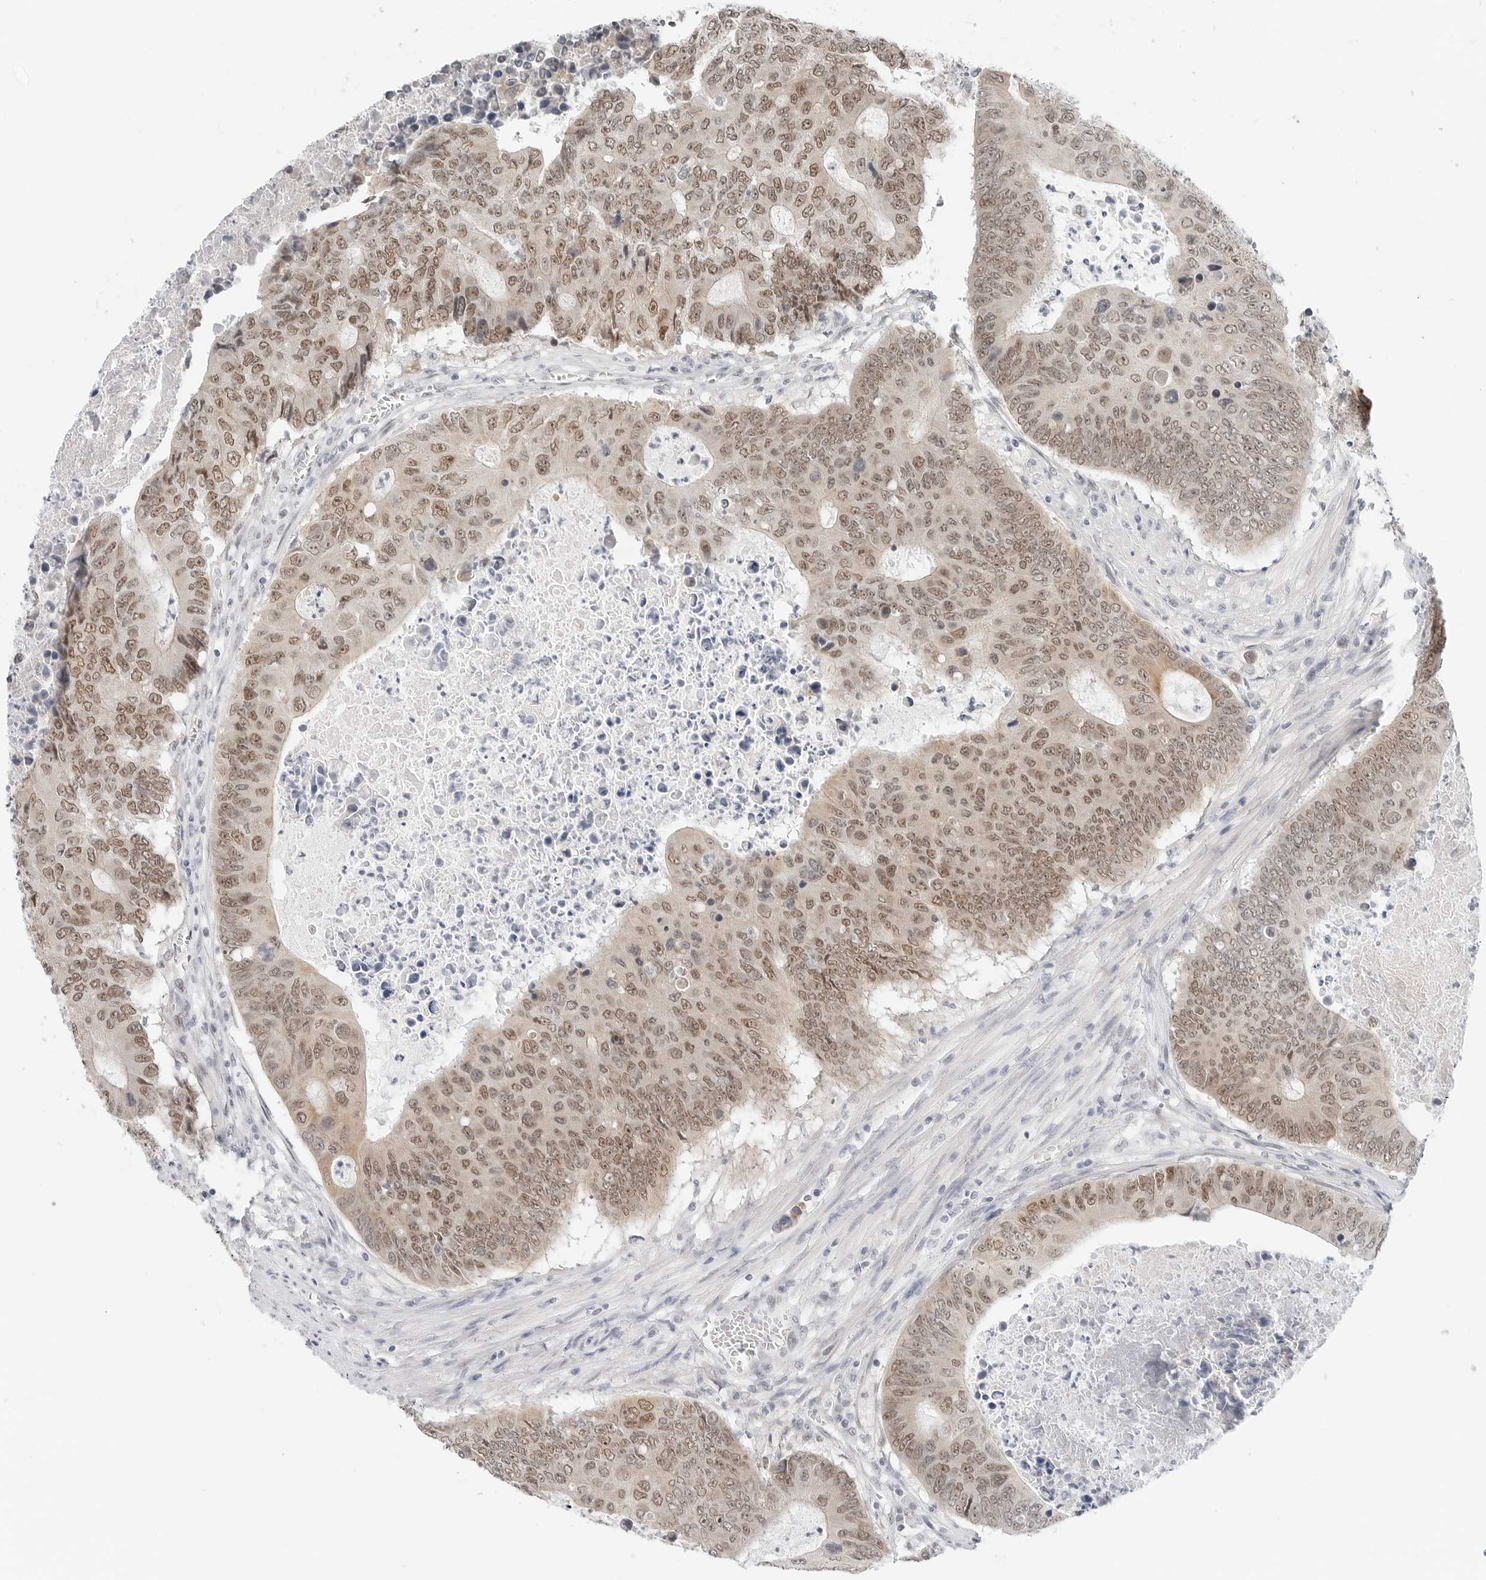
{"staining": {"intensity": "moderate", "quantity": ">75%", "location": "nuclear"}, "tissue": "colorectal cancer", "cell_type": "Tumor cells", "image_type": "cancer", "snomed": [{"axis": "morphology", "description": "Adenocarcinoma, NOS"}, {"axis": "topography", "description": "Colon"}], "caption": "A high-resolution photomicrograph shows immunohistochemistry (IHC) staining of colorectal cancer (adenocarcinoma), which reveals moderate nuclear positivity in approximately >75% of tumor cells.", "gene": "TSEN2", "patient": {"sex": "male", "age": 87}}